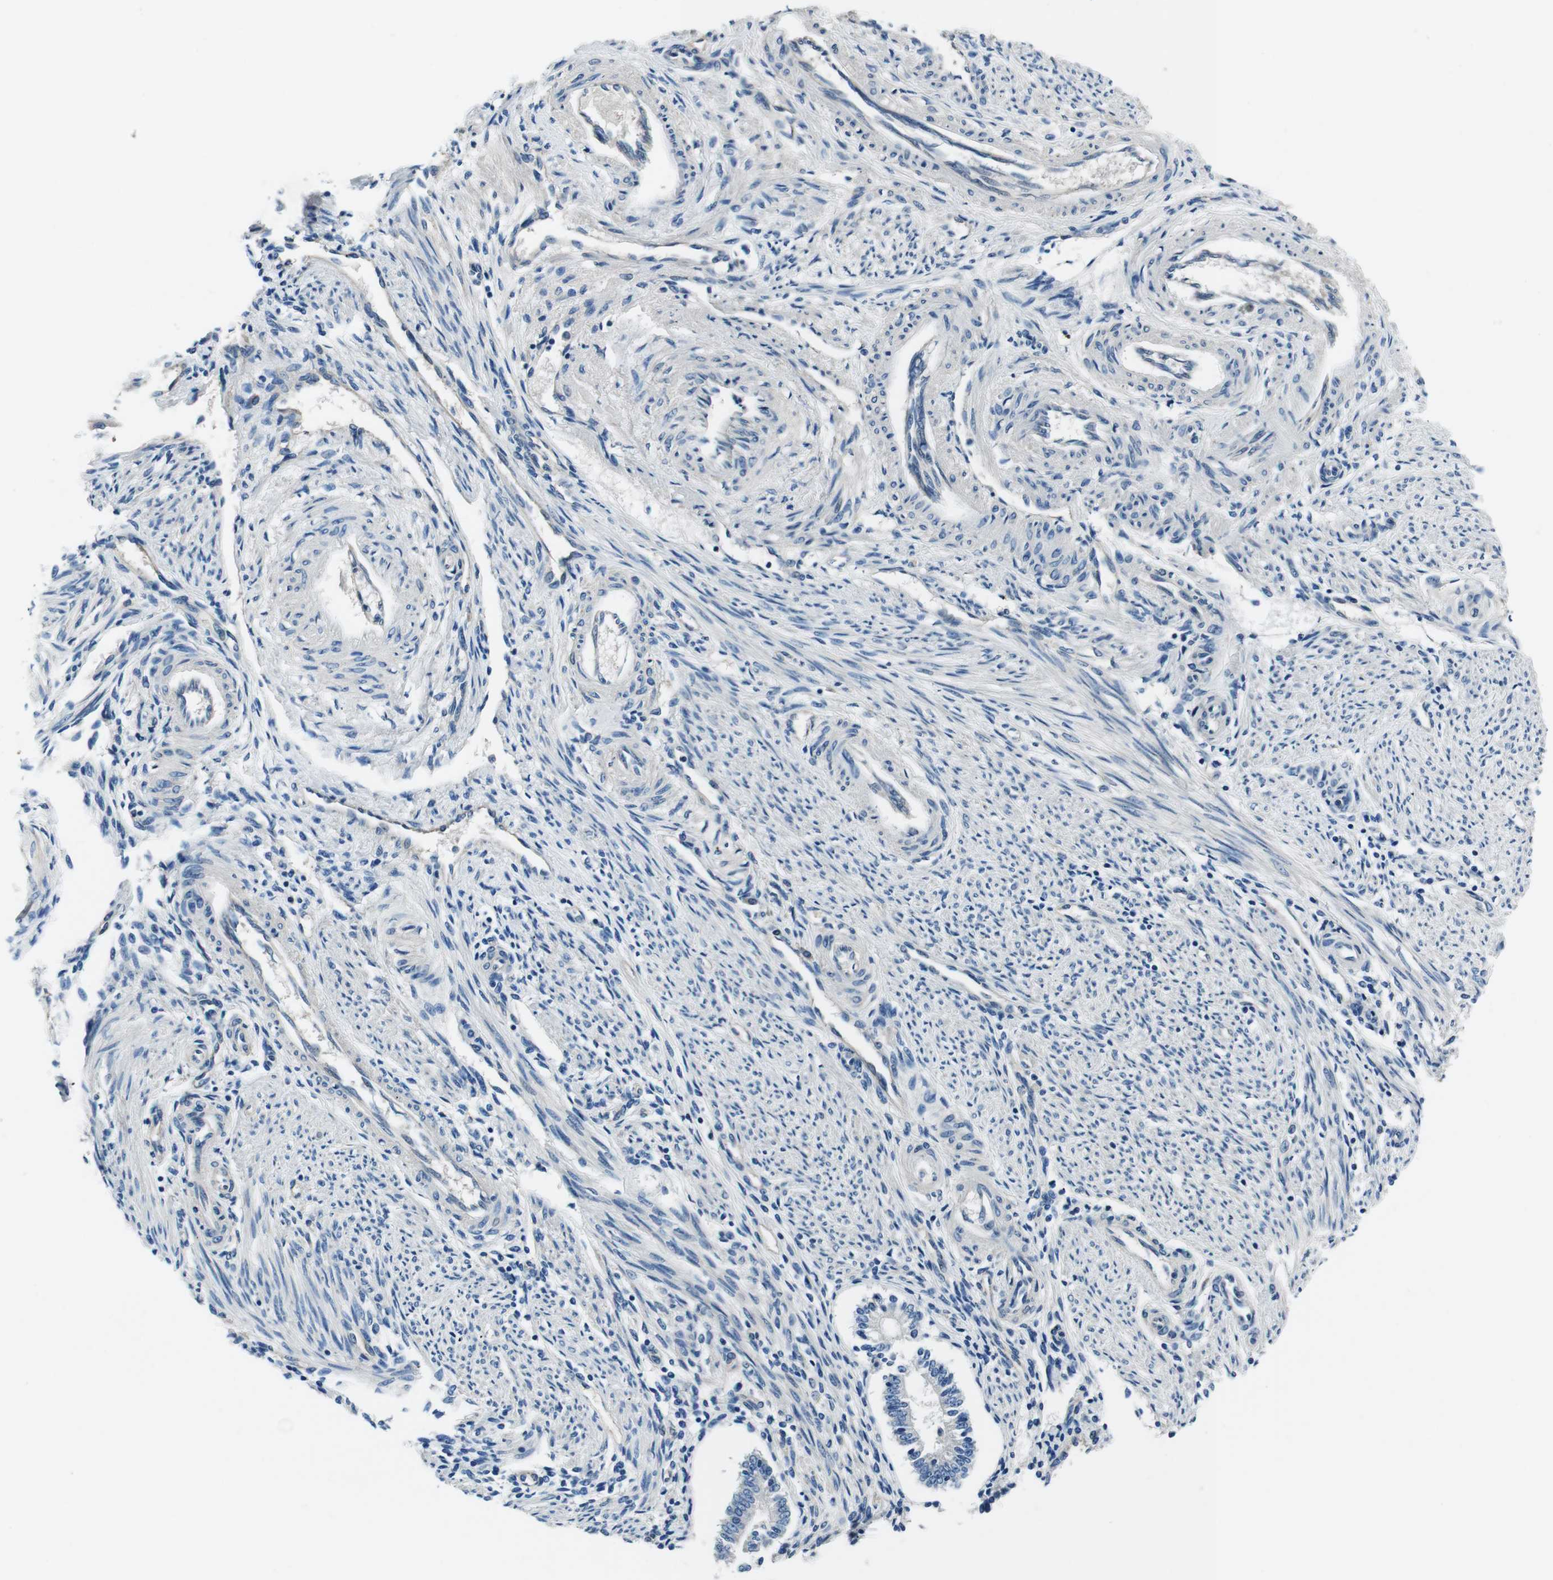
{"staining": {"intensity": "negative", "quantity": "none", "location": "none"}, "tissue": "endometrium", "cell_type": "Cells in endometrial stroma", "image_type": "normal", "snomed": [{"axis": "morphology", "description": "Normal tissue, NOS"}, {"axis": "topography", "description": "Endometrium"}], "caption": "A photomicrograph of endometrium stained for a protein demonstrates no brown staining in cells in endometrial stroma. (Brightfield microscopy of DAB IHC at high magnification).", "gene": "CASQ1", "patient": {"sex": "female", "age": 42}}